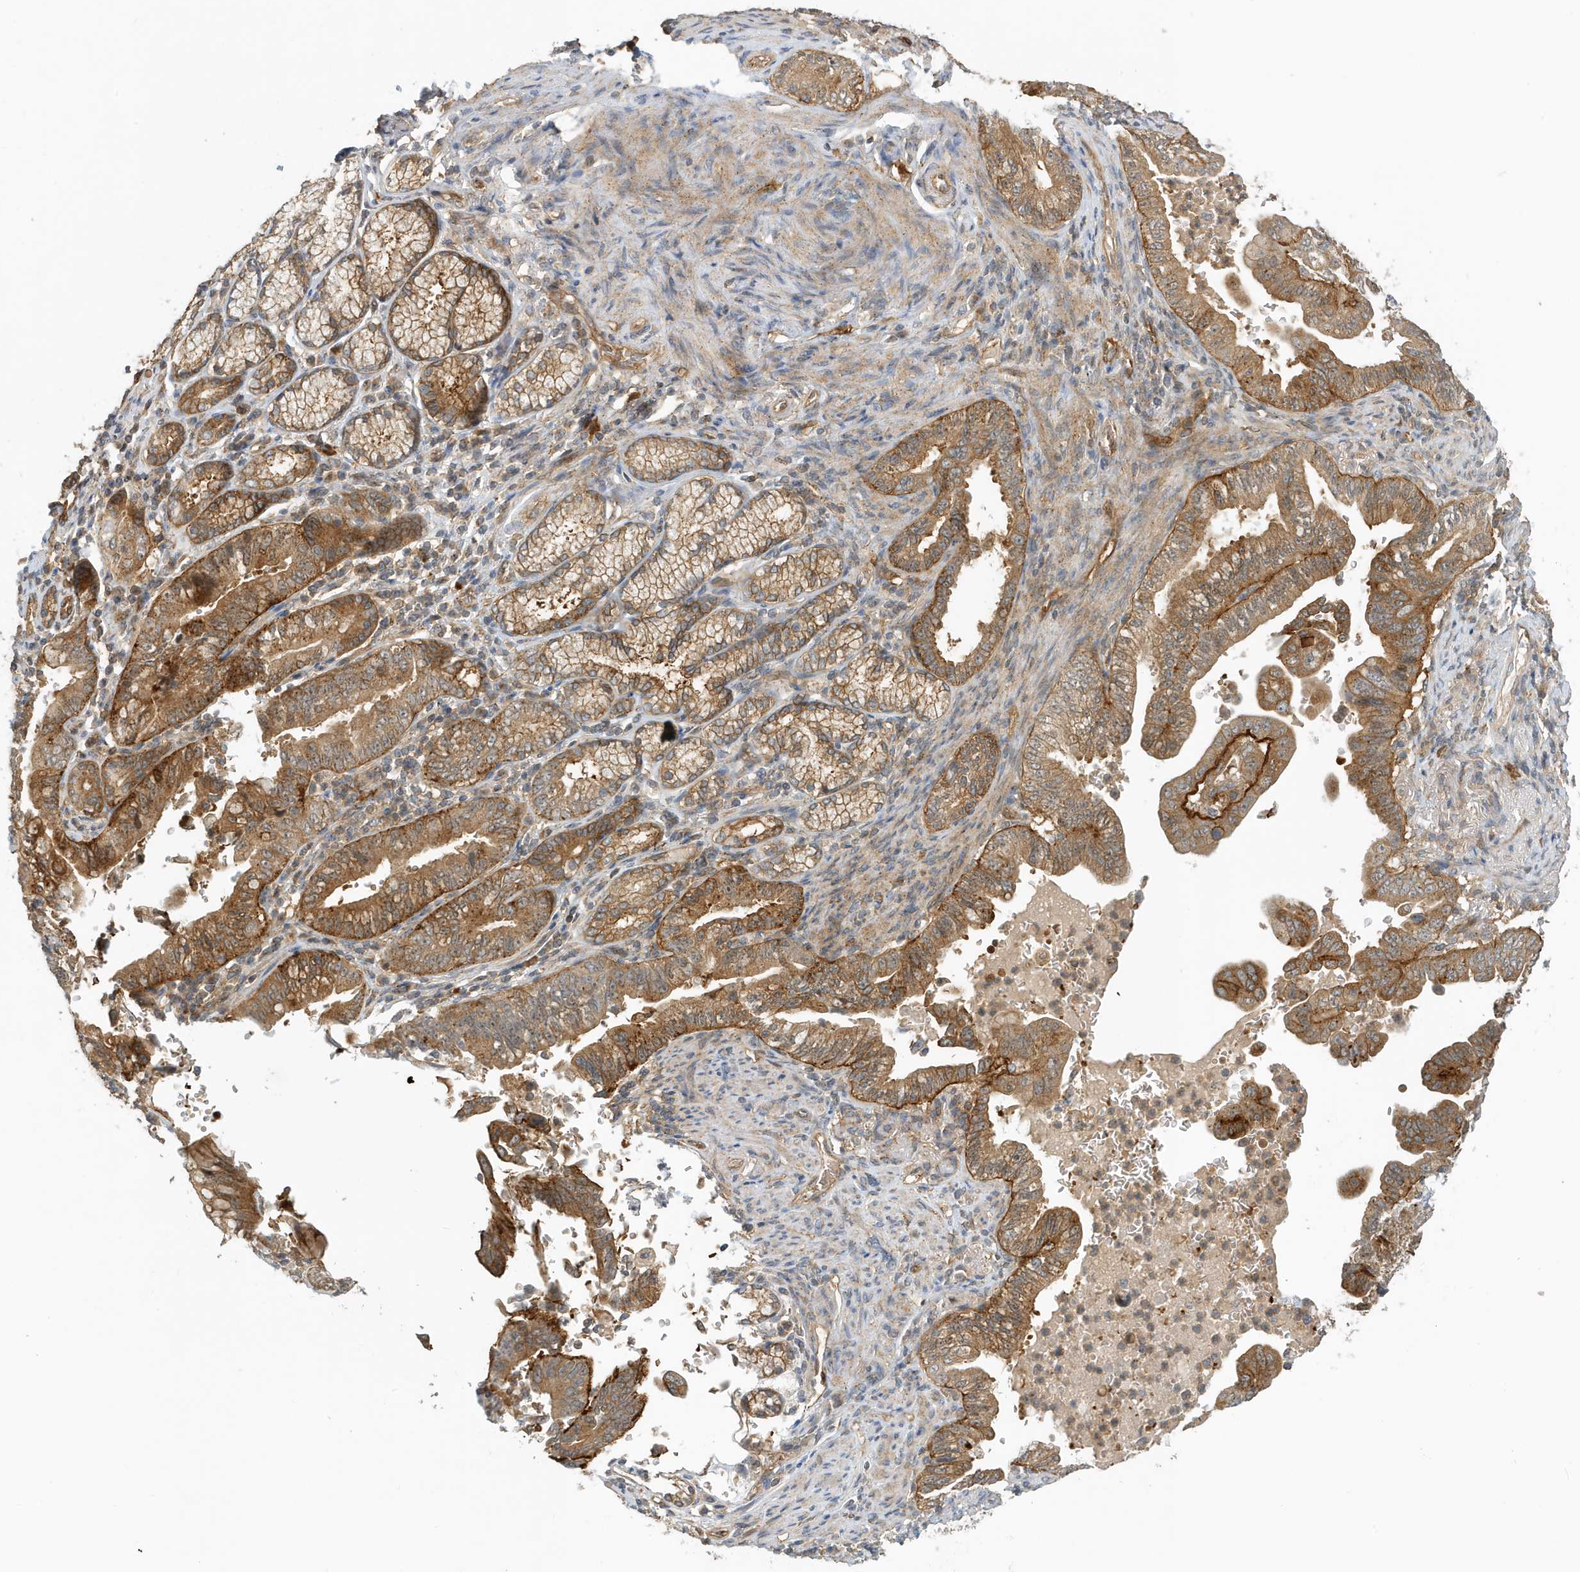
{"staining": {"intensity": "moderate", "quantity": ">75%", "location": "cytoplasmic/membranous"}, "tissue": "pancreatic cancer", "cell_type": "Tumor cells", "image_type": "cancer", "snomed": [{"axis": "morphology", "description": "Adenocarcinoma, NOS"}, {"axis": "topography", "description": "Pancreas"}], "caption": "A photomicrograph of adenocarcinoma (pancreatic) stained for a protein reveals moderate cytoplasmic/membranous brown staining in tumor cells.", "gene": "FYCO1", "patient": {"sex": "male", "age": 70}}